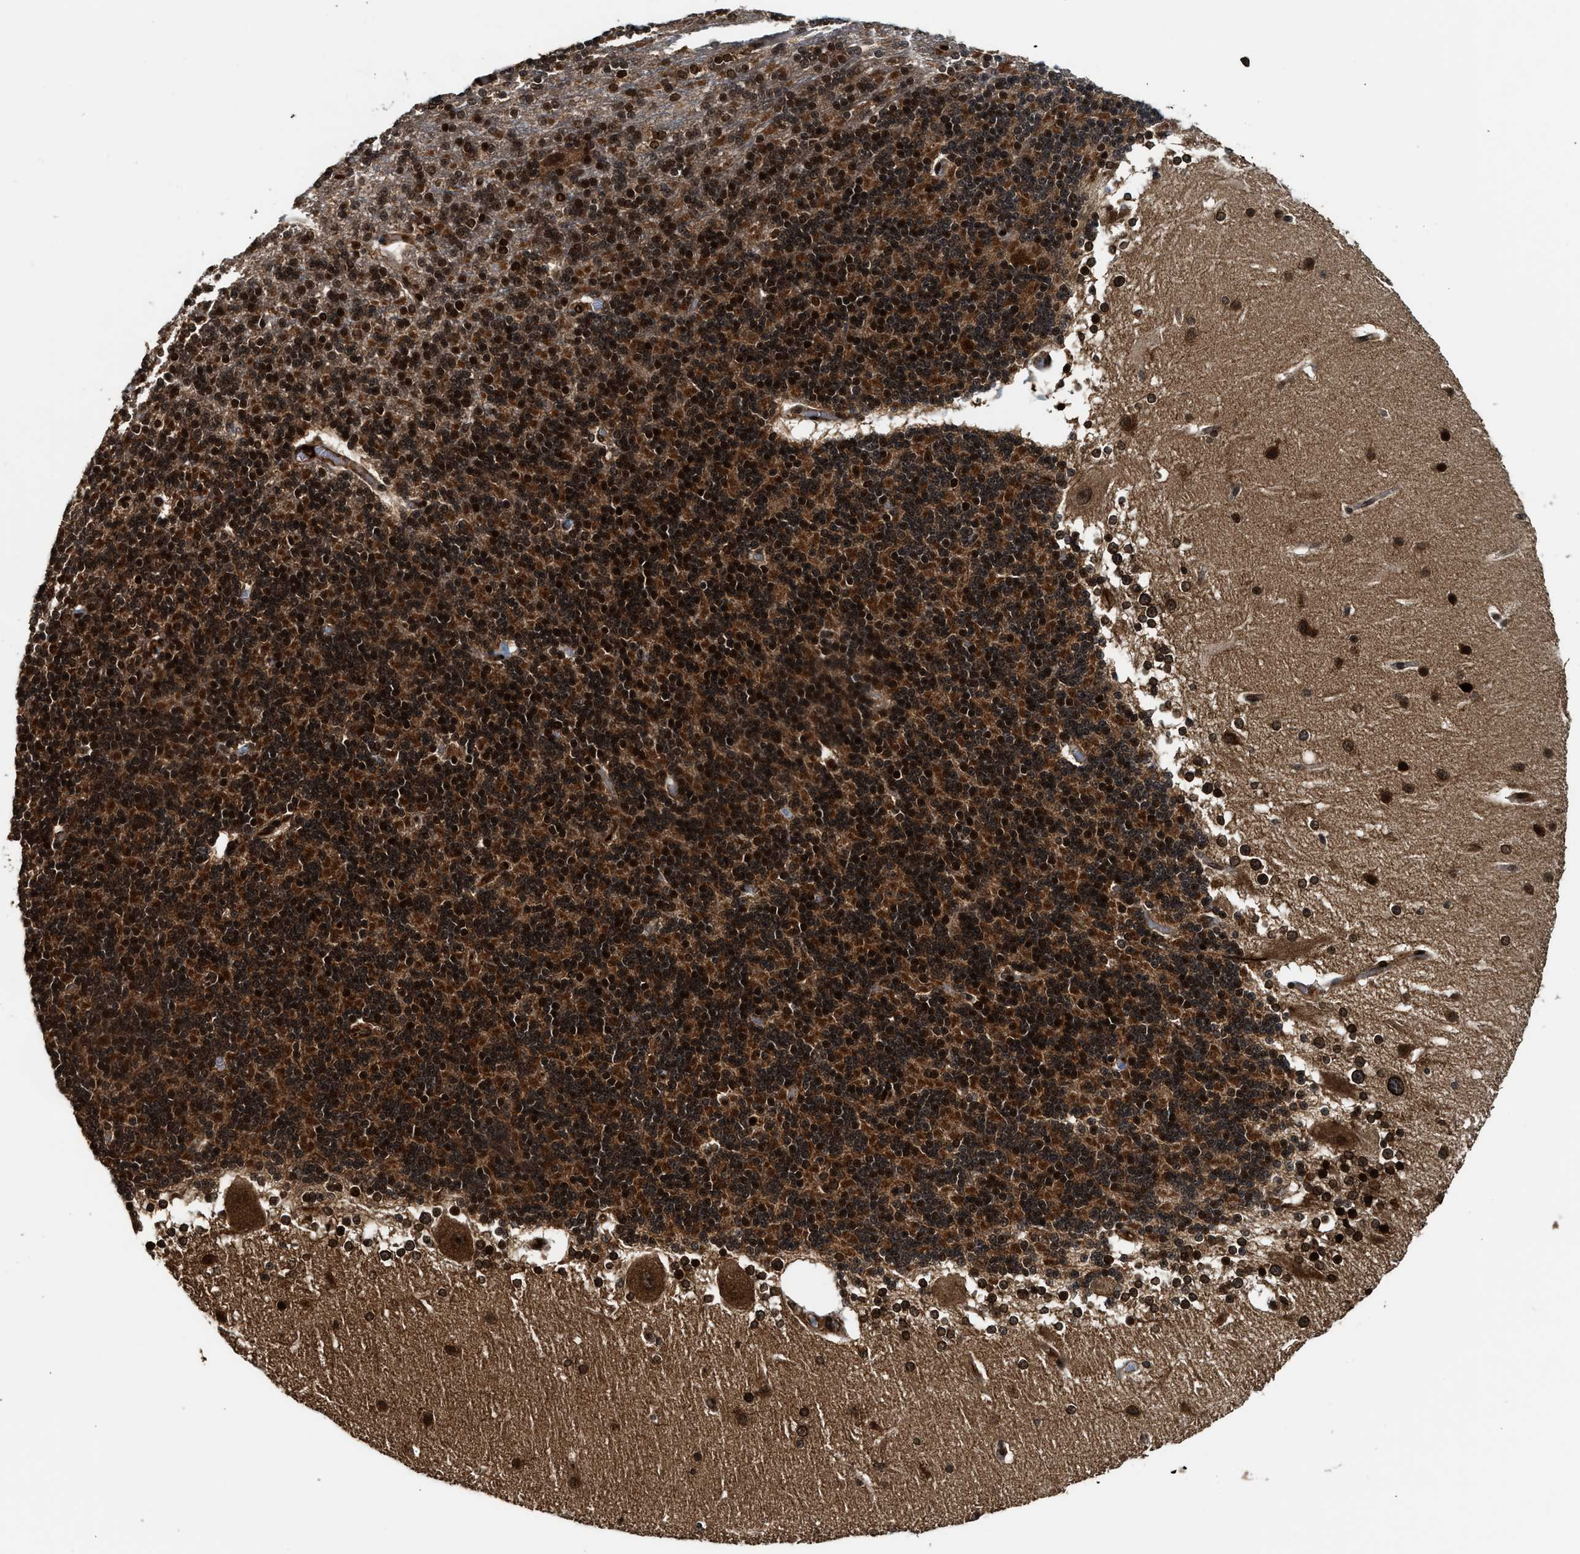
{"staining": {"intensity": "strong", "quantity": ">75%", "location": "cytoplasmic/membranous,nuclear"}, "tissue": "cerebellum", "cell_type": "Cells in granular layer", "image_type": "normal", "snomed": [{"axis": "morphology", "description": "Normal tissue, NOS"}, {"axis": "topography", "description": "Cerebellum"}], "caption": "The micrograph exhibits a brown stain indicating the presence of a protein in the cytoplasmic/membranous,nuclear of cells in granular layer in cerebellum. Nuclei are stained in blue.", "gene": "MDM2", "patient": {"sex": "female", "age": 19}}